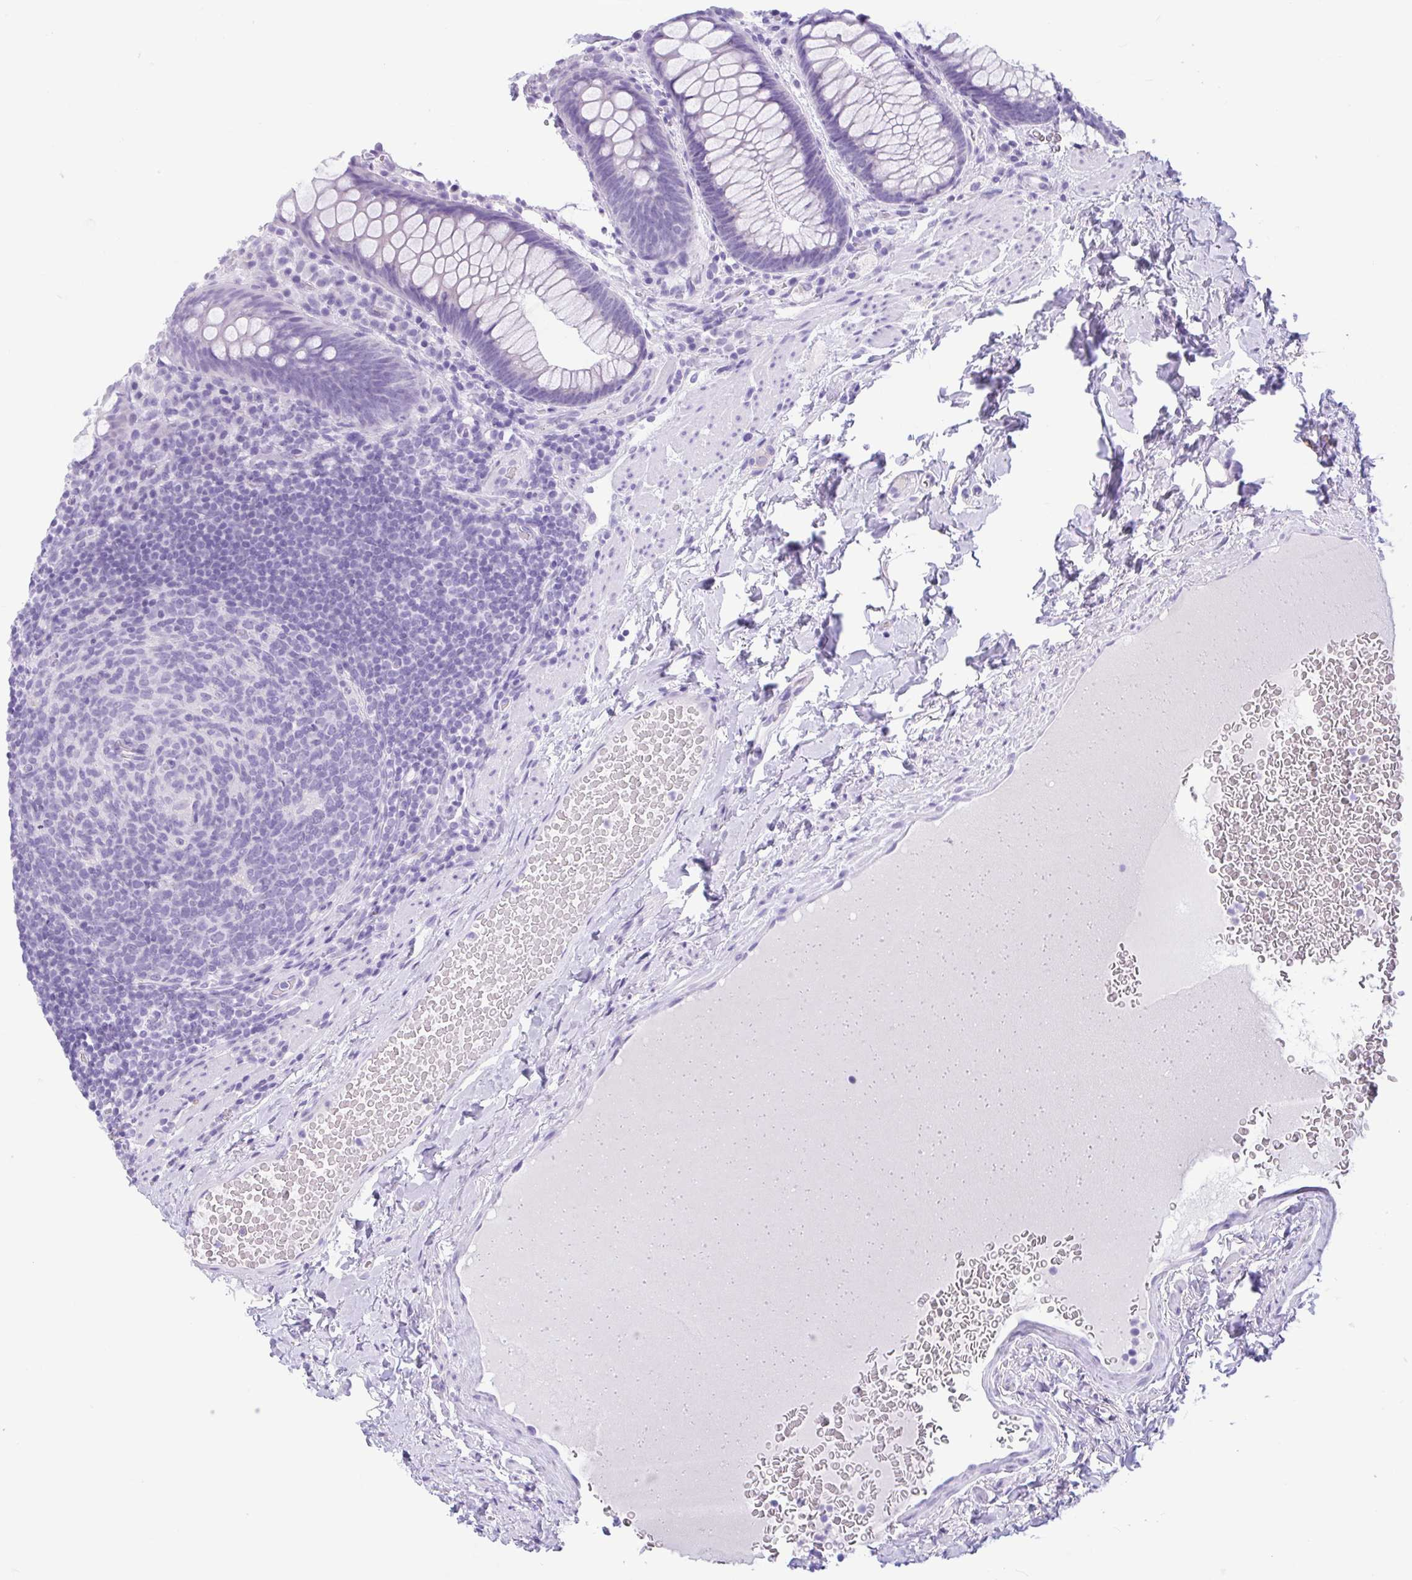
{"staining": {"intensity": "negative", "quantity": "none", "location": "none"}, "tissue": "rectum", "cell_type": "Glandular cells", "image_type": "normal", "snomed": [{"axis": "morphology", "description": "Normal tissue, NOS"}, {"axis": "topography", "description": "Rectum"}], "caption": "DAB (3,3'-diaminobenzidine) immunohistochemical staining of unremarkable human rectum demonstrates no significant staining in glandular cells. Brightfield microscopy of IHC stained with DAB (brown) and hematoxylin (blue), captured at high magnification.", "gene": "ENSG00000274792", "patient": {"sex": "female", "age": 69}}